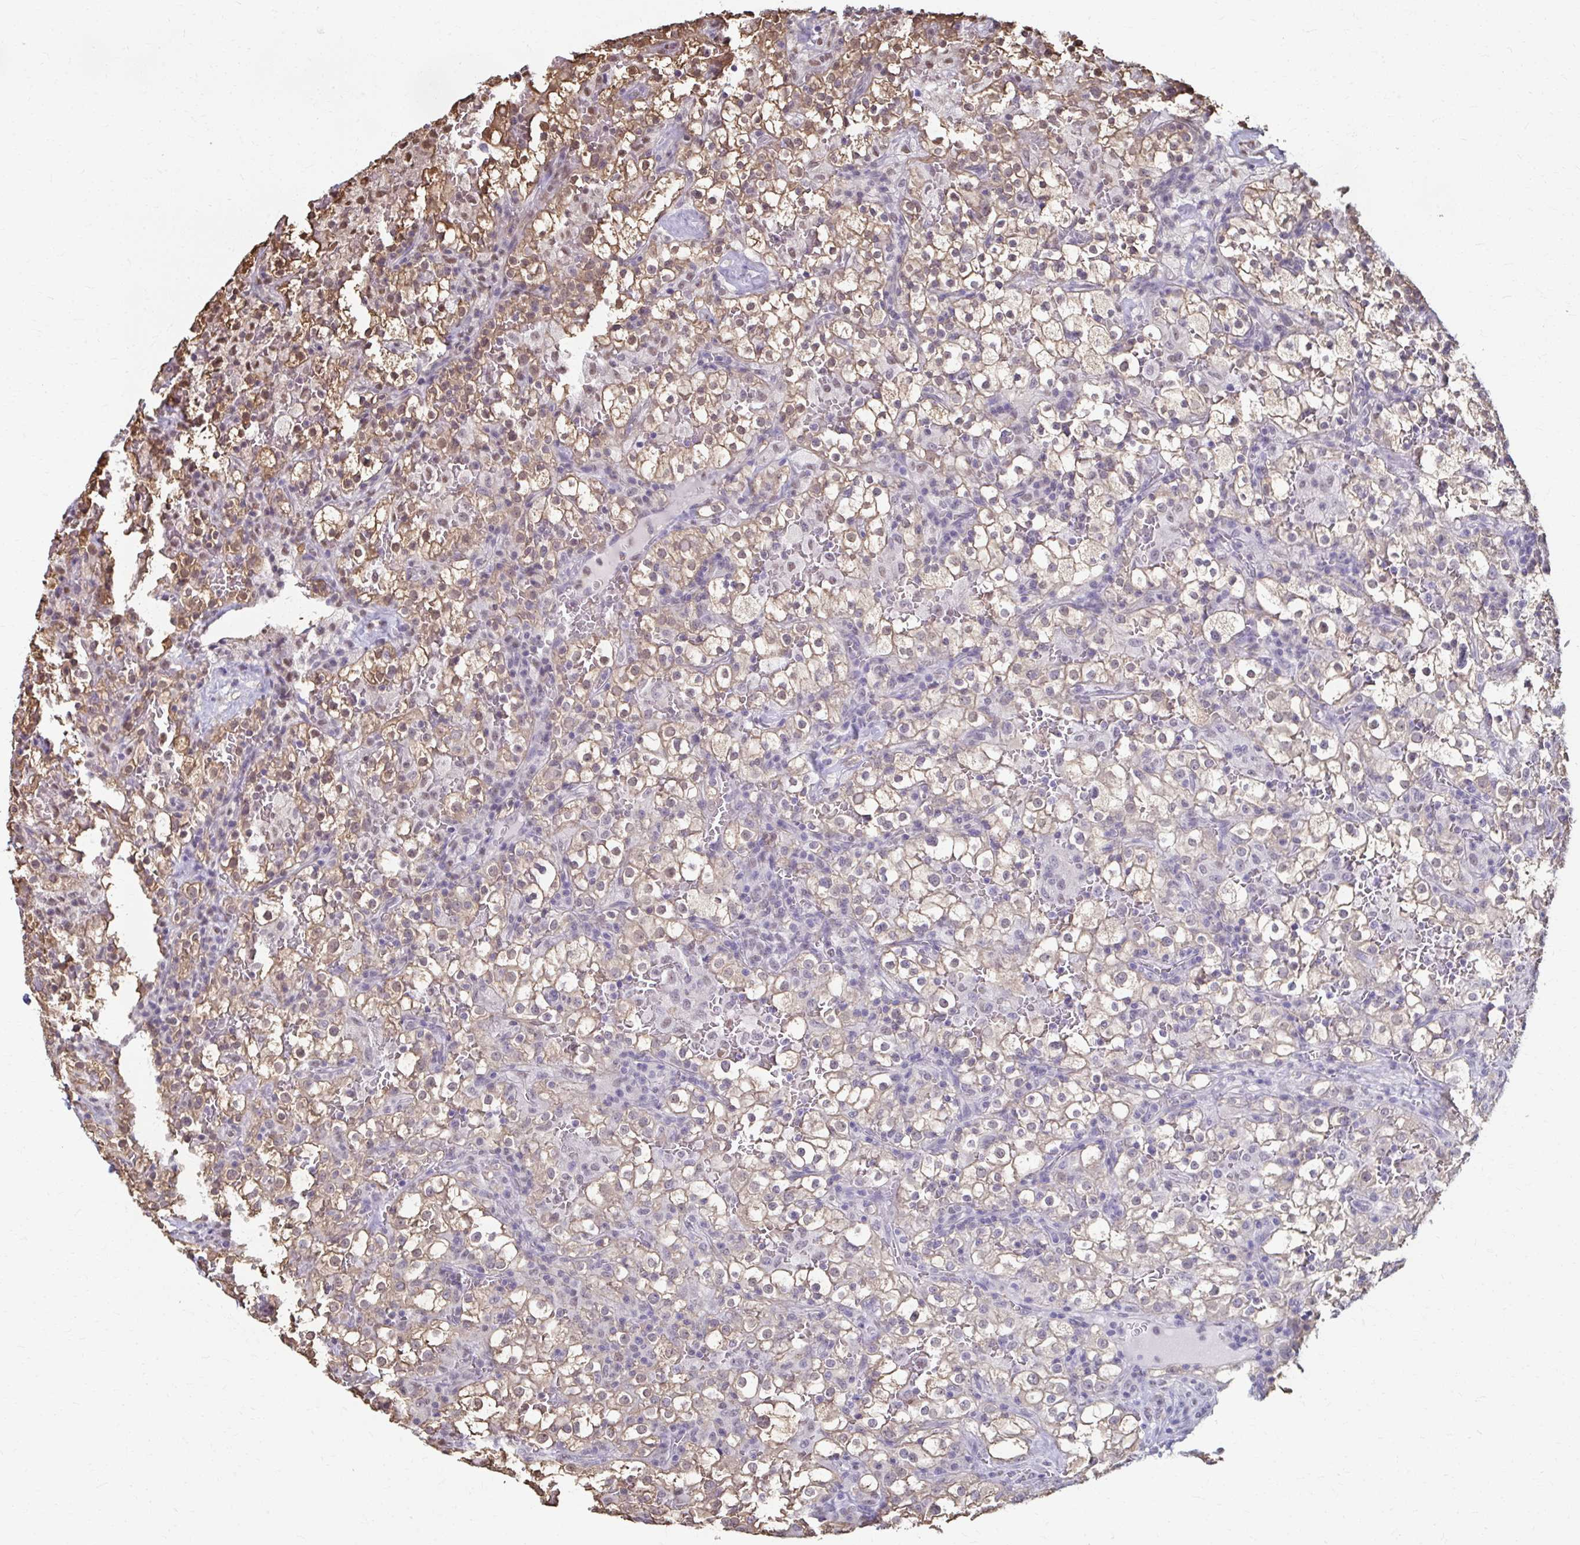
{"staining": {"intensity": "weak", "quantity": "25%-75%", "location": "cytoplasmic/membranous,nuclear"}, "tissue": "renal cancer", "cell_type": "Tumor cells", "image_type": "cancer", "snomed": [{"axis": "morphology", "description": "Adenocarcinoma, NOS"}, {"axis": "topography", "description": "Kidney"}], "caption": "Renal cancer (adenocarcinoma) stained with a protein marker demonstrates weak staining in tumor cells.", "gene": "ING4", "patient": {"sex": "female", "age": 74}}